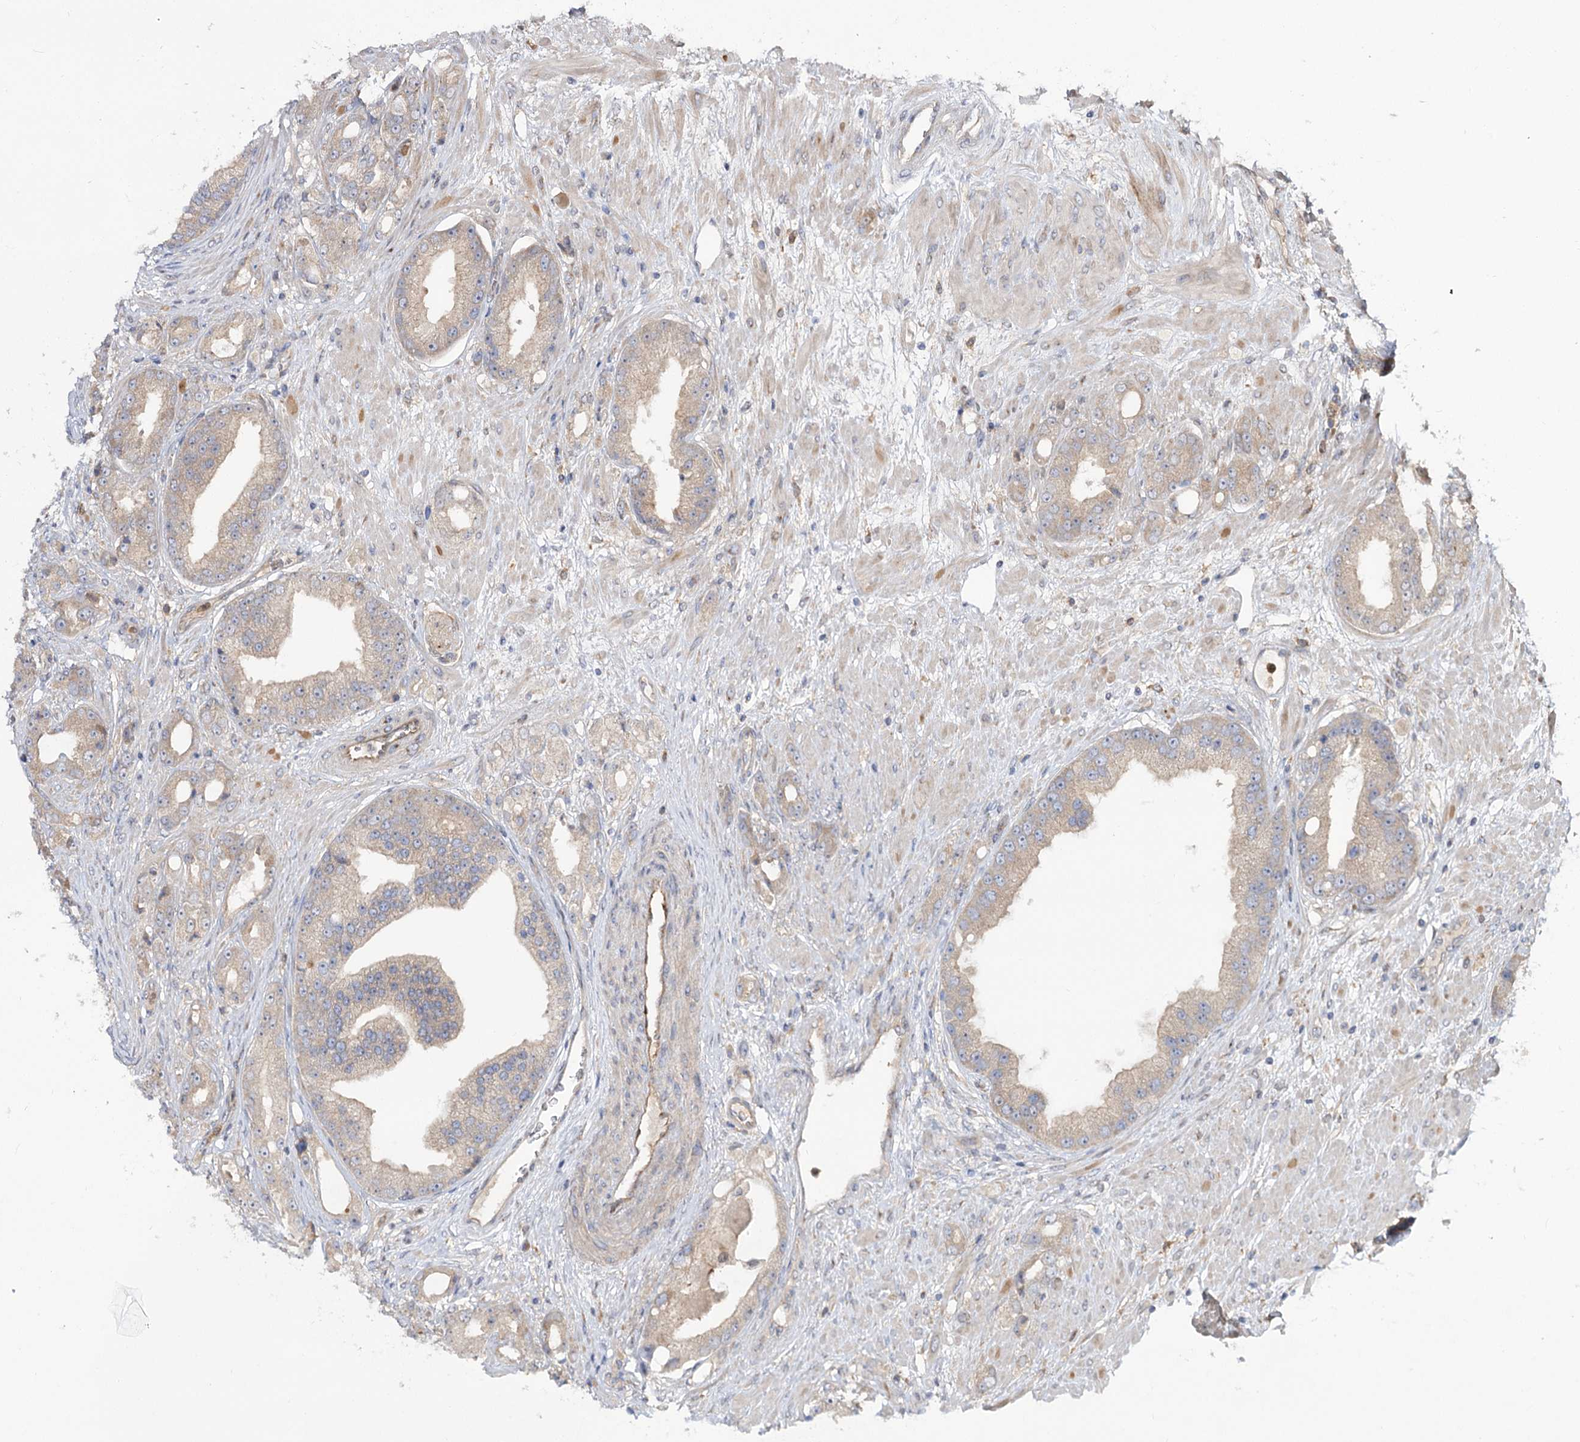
{"staining": {"intensity": "weak", "quantity": "25%-75%", "location": "cytoplasmic/membranous"}, "tissue": "prostate cancer", "cell_type": "Tumor cells", "image_type": "cancer", "snomed": [{"axis": "morphology", "description": "Adenocarcinoma, Low grade"}, {"axis": "topography", "description": "Prostate"}], "caption": "Human prostate cancer (adenocarcinoma (low-grade)) stained with a protein marker reveals weak staining in tumor cells.", "gene": "C11orf80", "patient": {"sex": "male", "age": 67}}